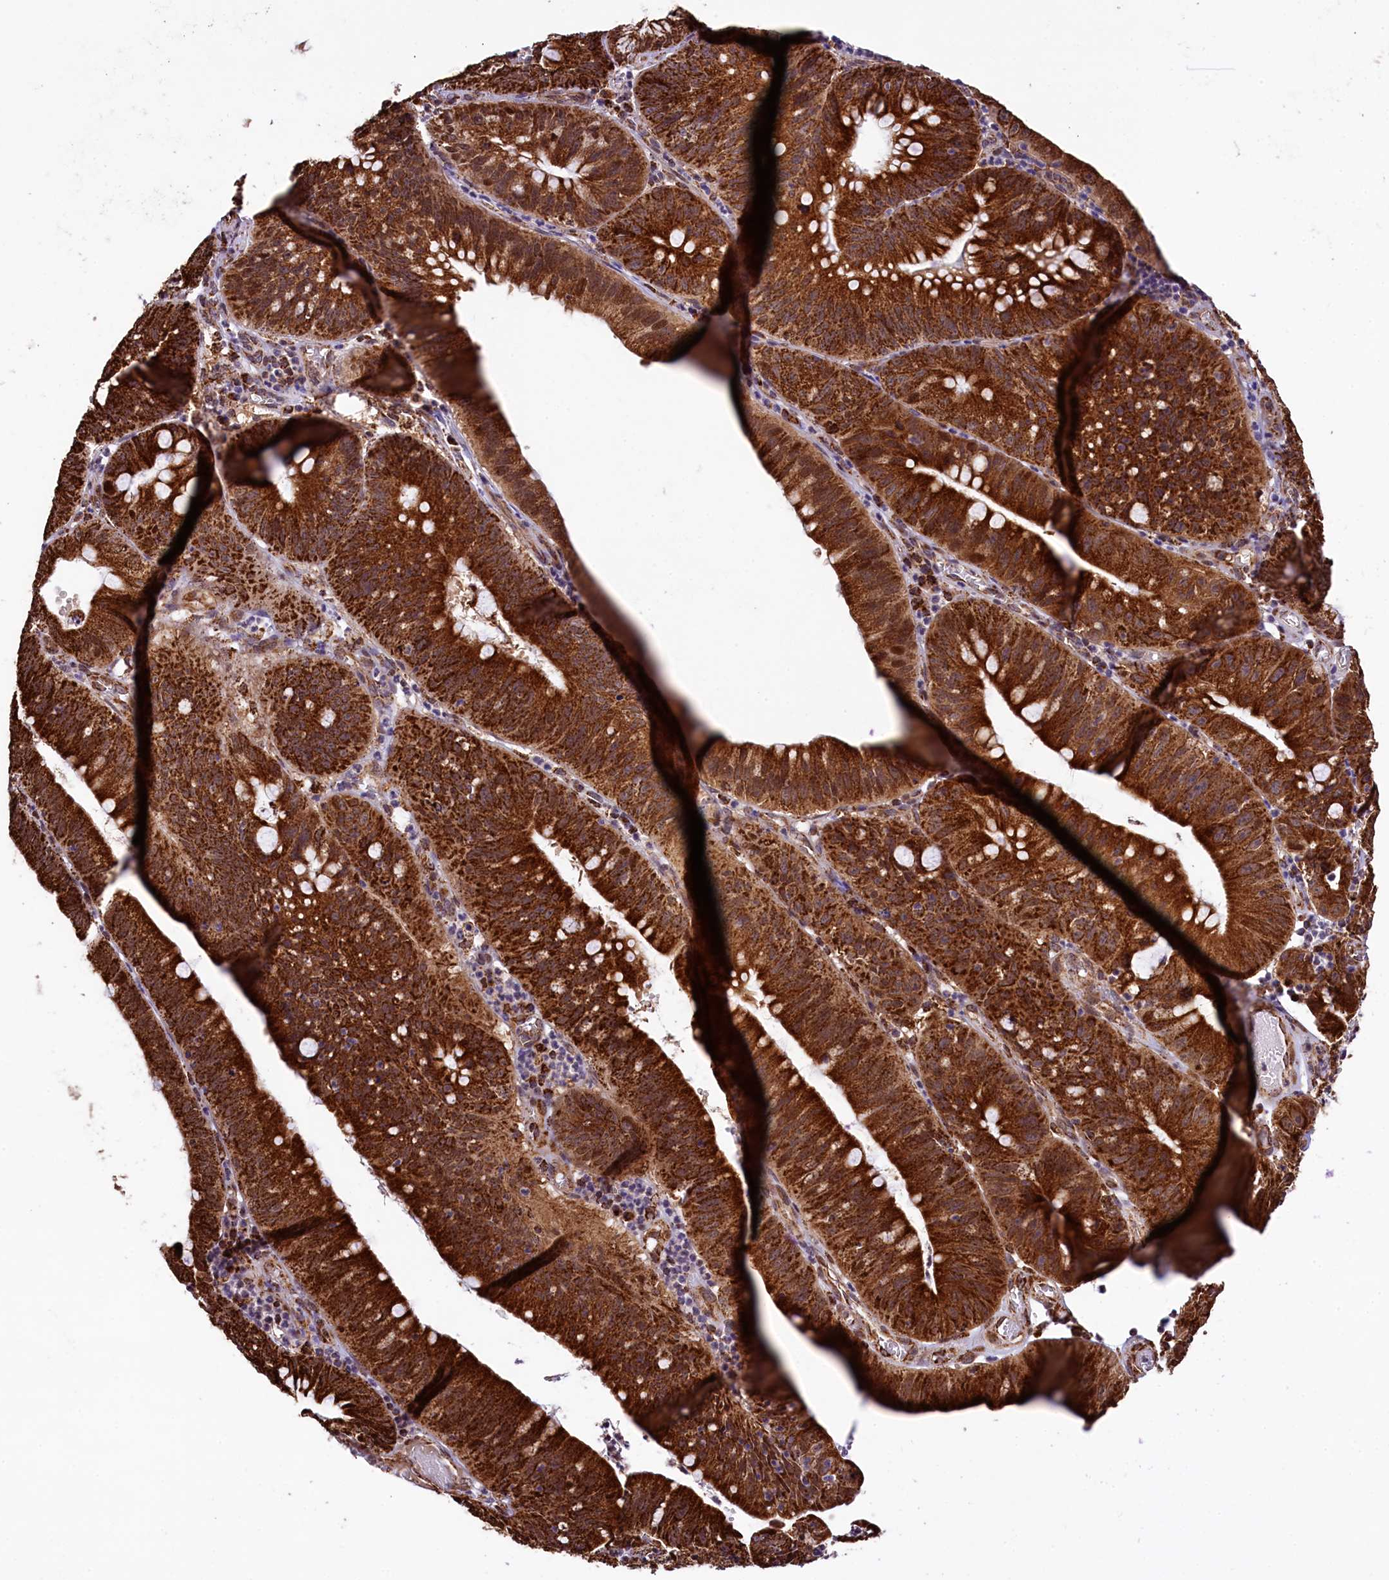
{"staining": {"intensity": "strong", "quantity": ">75%", "location": "cytoplasmic/membranous"}, "tissue": "stomach cancer", "cell_type": "Tumor cells", "image_type": "cancer", "snomed": [{"axis": "morphology", "description": "Adenocarcinoma, NOS"}, {"axis": "topography", "description": "Stomach"}], "caption": "IHC micrograph of neoplastic tissue: human stomach cancer stained using immunohistochemistry (IHC) shows high levels of strong protein expression localized specifically in the cytoplasmic/membranous of tumor cells, appearing as a cytoplasmic/membranous brown color.", "gene": "KLC2", "patient": {"sex": "male", "age": 59}}